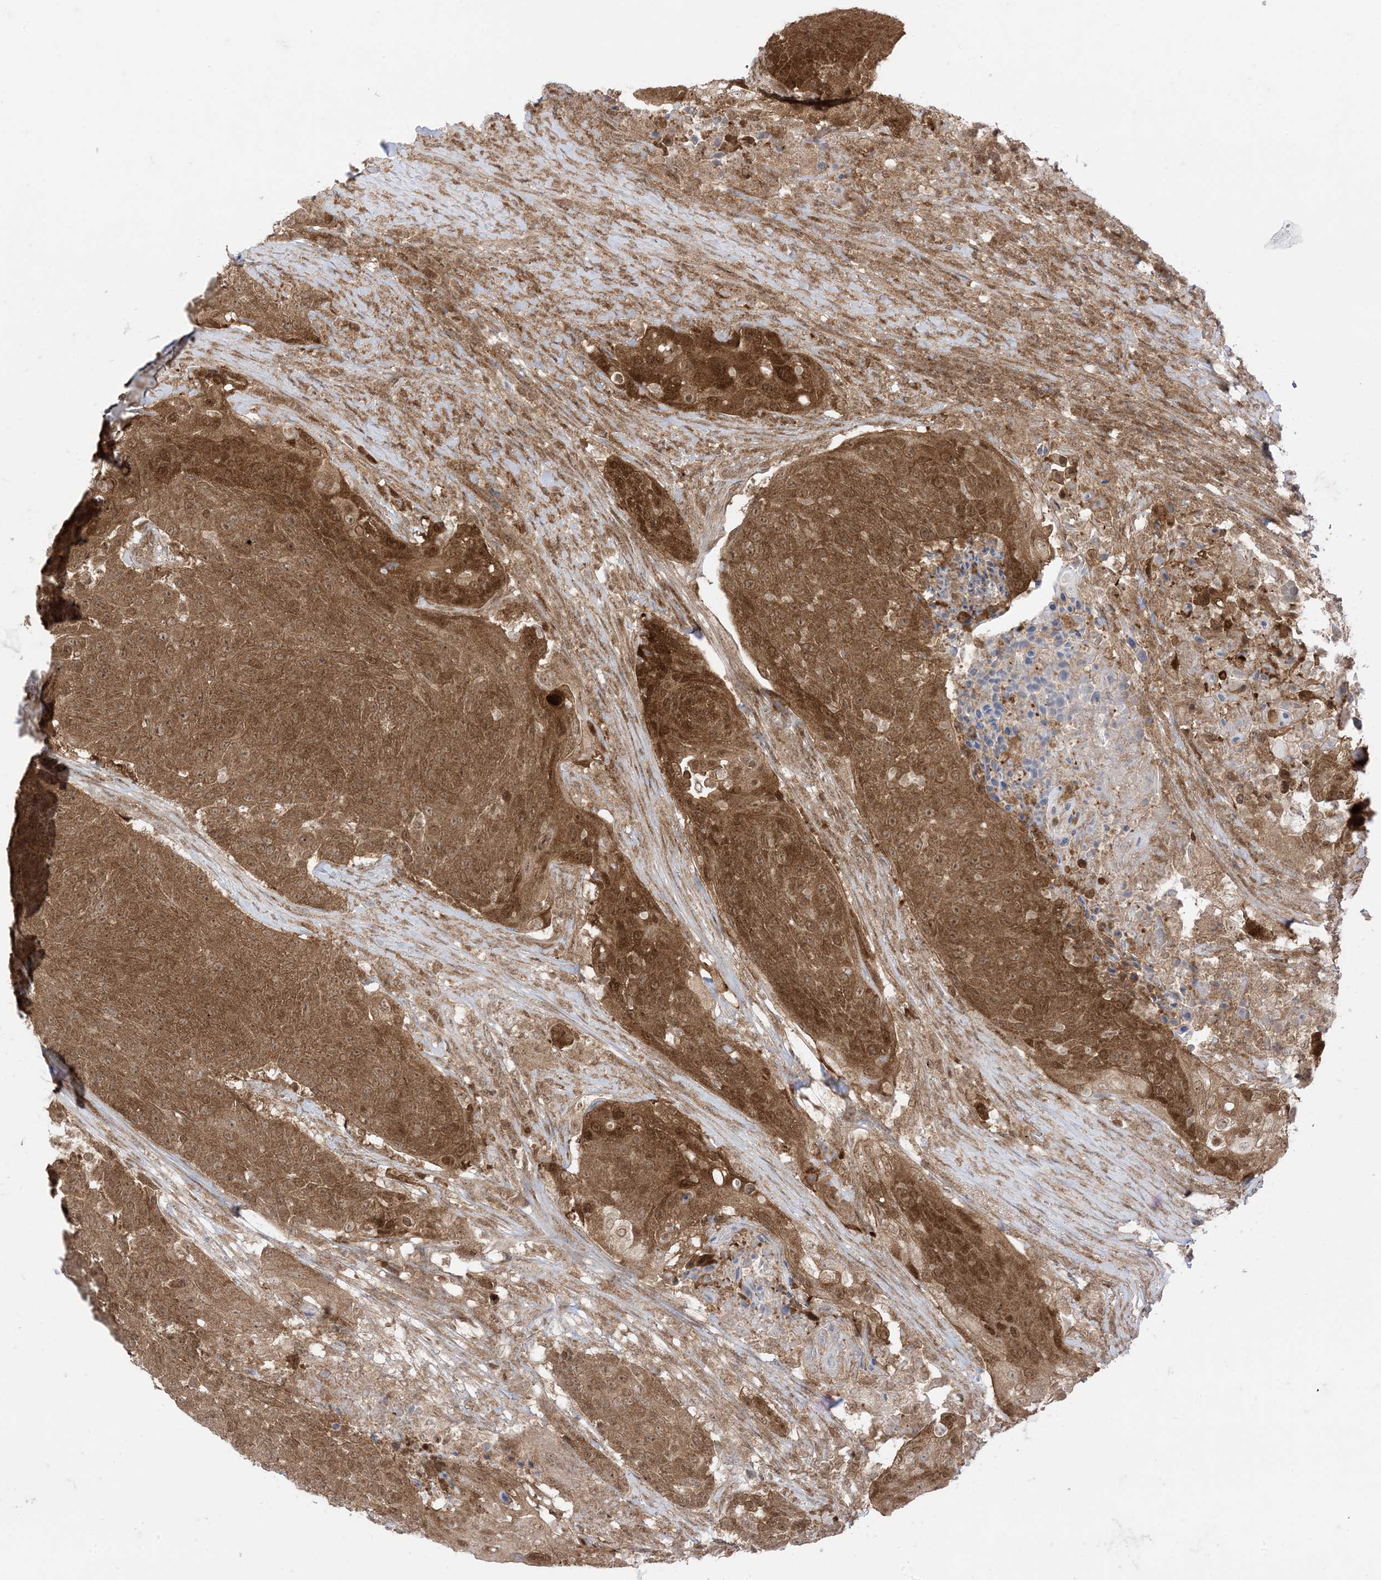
{"staining": {"intensity": "moderate", "quantity": ">75%", "location": "cytoplasmic/membranous,nuclear"}, "tissue": "urothelial cancer", "cell_type": "Tumor cells", "image_type": "cancer", "snomed": [{"axis": "morphology", "description": "Urothelial carcinoma, High grade"}, {"axis": "topography", "description": "Urinary bladder"}], "caption": "Urothelial carcinoma (high-grade) tissue exhibits moderate cytoplasmic/membranous and nuclear expression in about >75% of tumor cells (Brightfield microscopy of DAB IHC at high magnification).", "gene": "PTPA", "patient": {"sex": "female", "age": 63}}